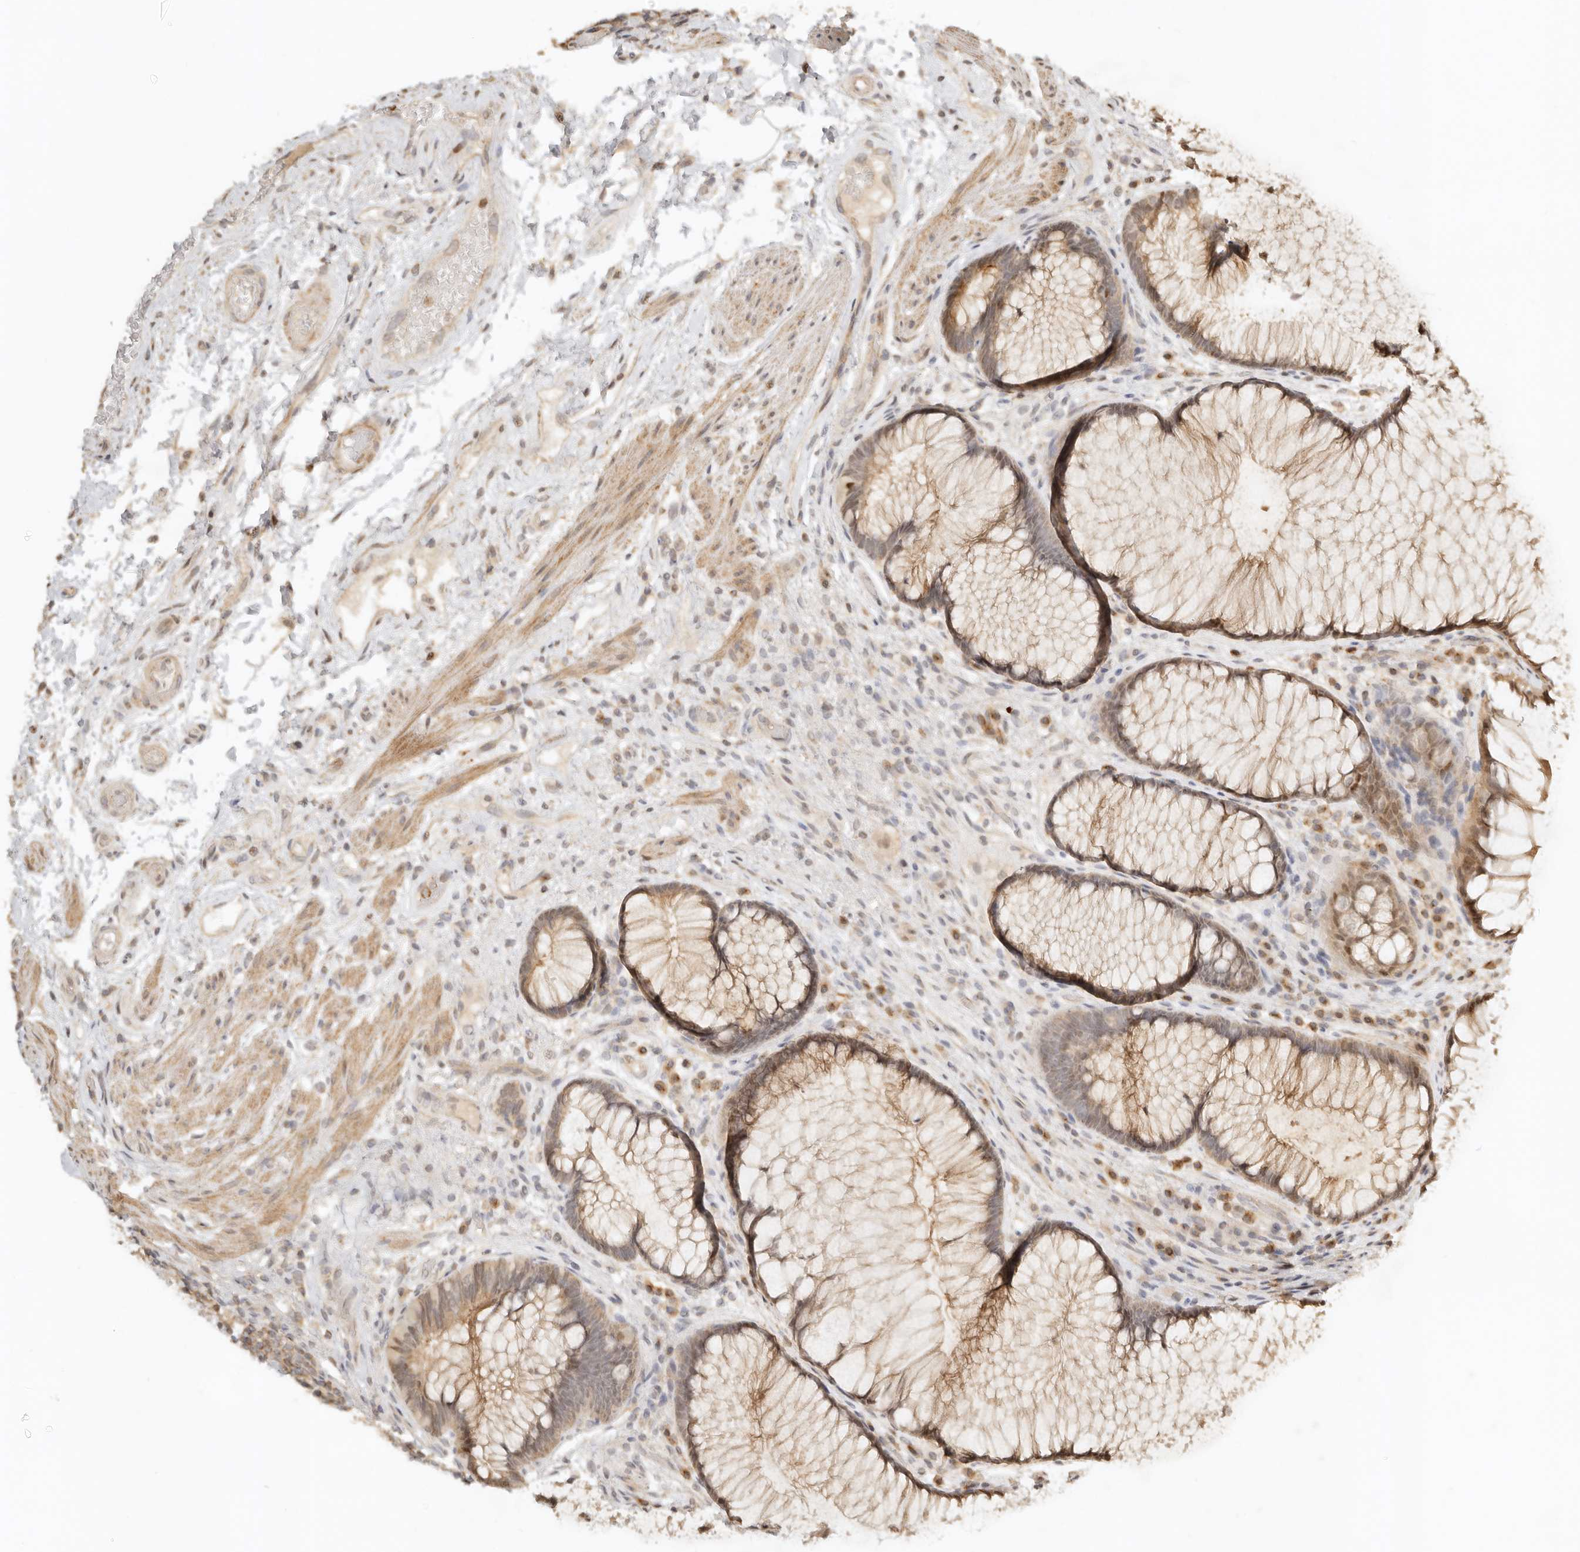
{"staining": {"intensity": "moderate", "quantity": ">75%", "location": "cytoplasmic/membranous,nuclear"}, "tissue": "rectum", "cell_type": "Glandular cells", "image_type": "normal", "snomed": [{"axis": "morphology", "description": "Normal tissue, NOS"}, {"axis": "topography", "description": "Rectum"}], "caption": "Immunohistochemistry of normal rectum displays medium levels of moderate cytoplasmic/membranous,nuclear positivity in about >75% of glandular cells. Nuclei are stained in blue.", "gene": "KIF2B", "patient": {"sex": "male", "age": 51}}